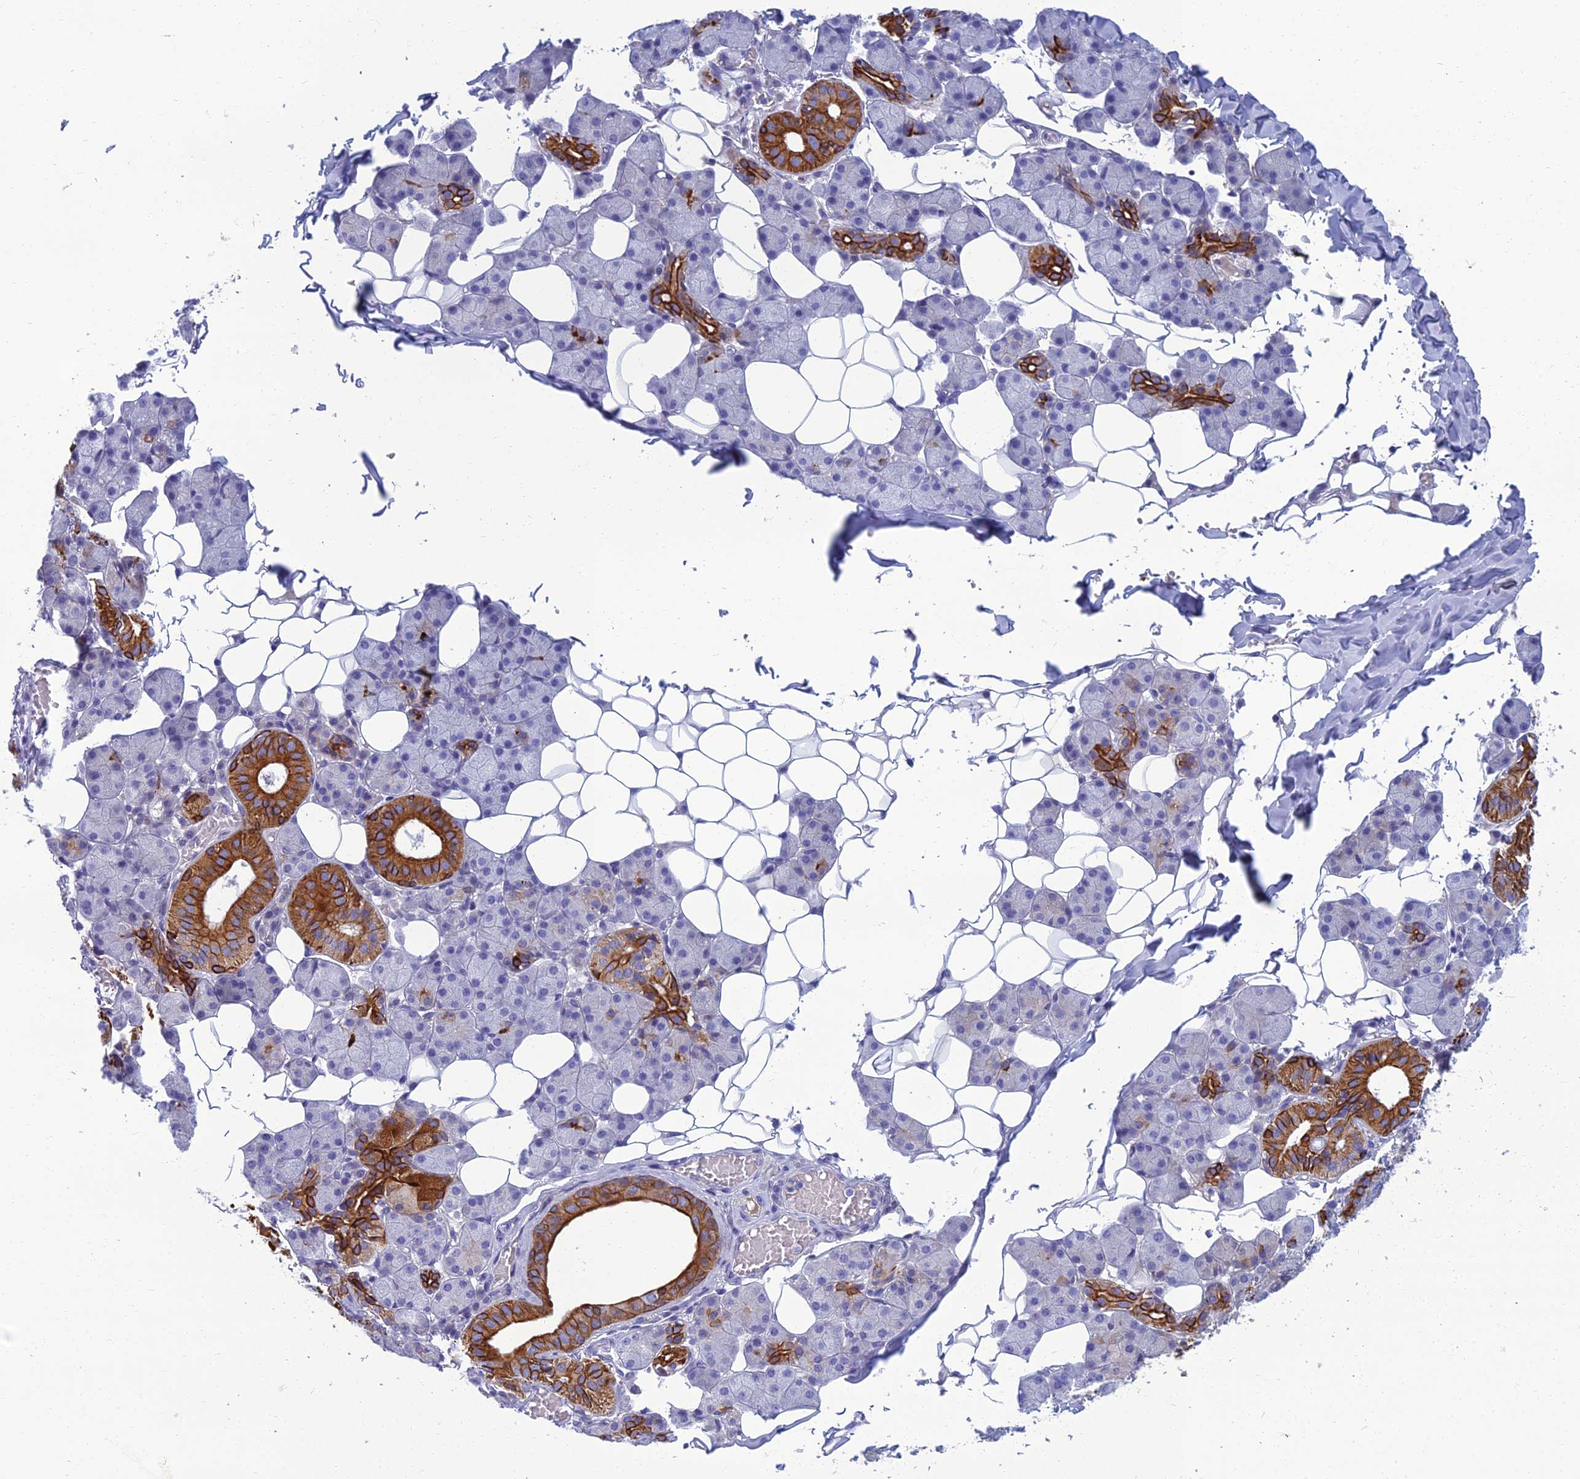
{"staining": {"intensity": "strong", "quantity": "<25%", "location": "cytoplasmic/membranous"}, "tissue": "salivary gland", "cell_type": "Glandular cells", "image_type": "normal", "snomed": [{"axis": "morphology", "description": "Normal tissue, NOS"}, {"axis": "topography", "description": "Salivary gland"}], "caption": "IHC staining of unremarkable salivary gland, which demonstrates medium levels of strong cytoplasmic/membranous staining in about <25% of glandular cells indicating strong cytoplasmic/membranous protein positivity. The staining was performed using DAB (3,3'-diaminobenzidine) (brown) for protein detection and nuclei were counterstained in hematoxylin (blue).", "gene": "SPTLC3", "patient": {"sex": "female", "age": 33}}